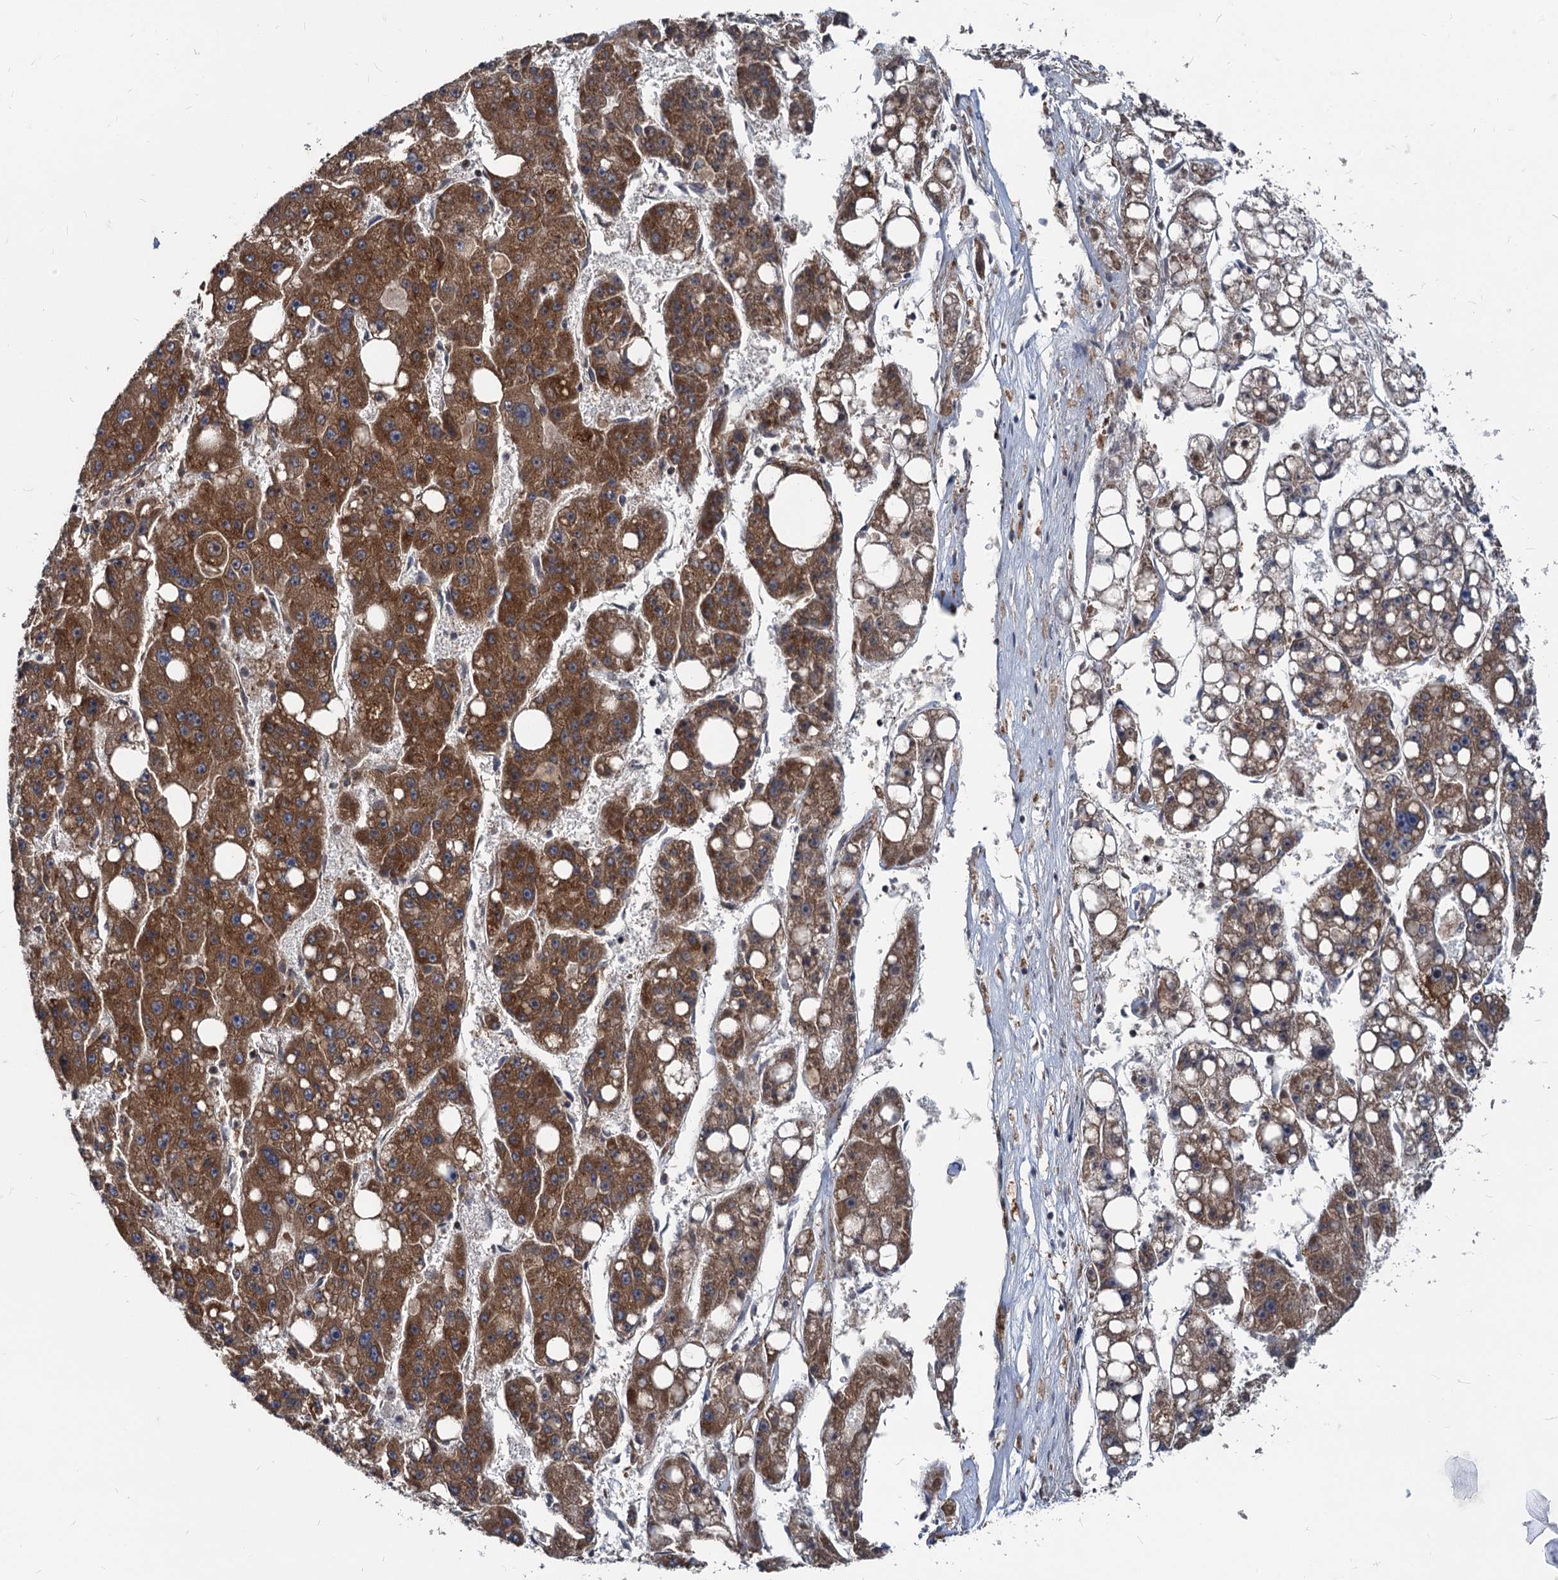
{"staining": {"intensity": "strong", "quantity": ">75%", "location": "cytoplasmic/membranous"}, "tissue": "liver cancer", "cell_type": "Tumor cells", "image_type": "cancer", "snomed": [{"axis": "morphology", "description": "Carcinoma, Hepatocellular, NOS"}, {"axis": "topography", "description": "Liver"}], "caption": "Liver cancer stained with DAB (3,3'-diaminobenzidine) immunohistochemistry shows high levels of strong cytoplasmic/membranous expression in about >75% of tumor cells.", "gene": "STIM1", "patient": {"sex": "female", "age": 61}}